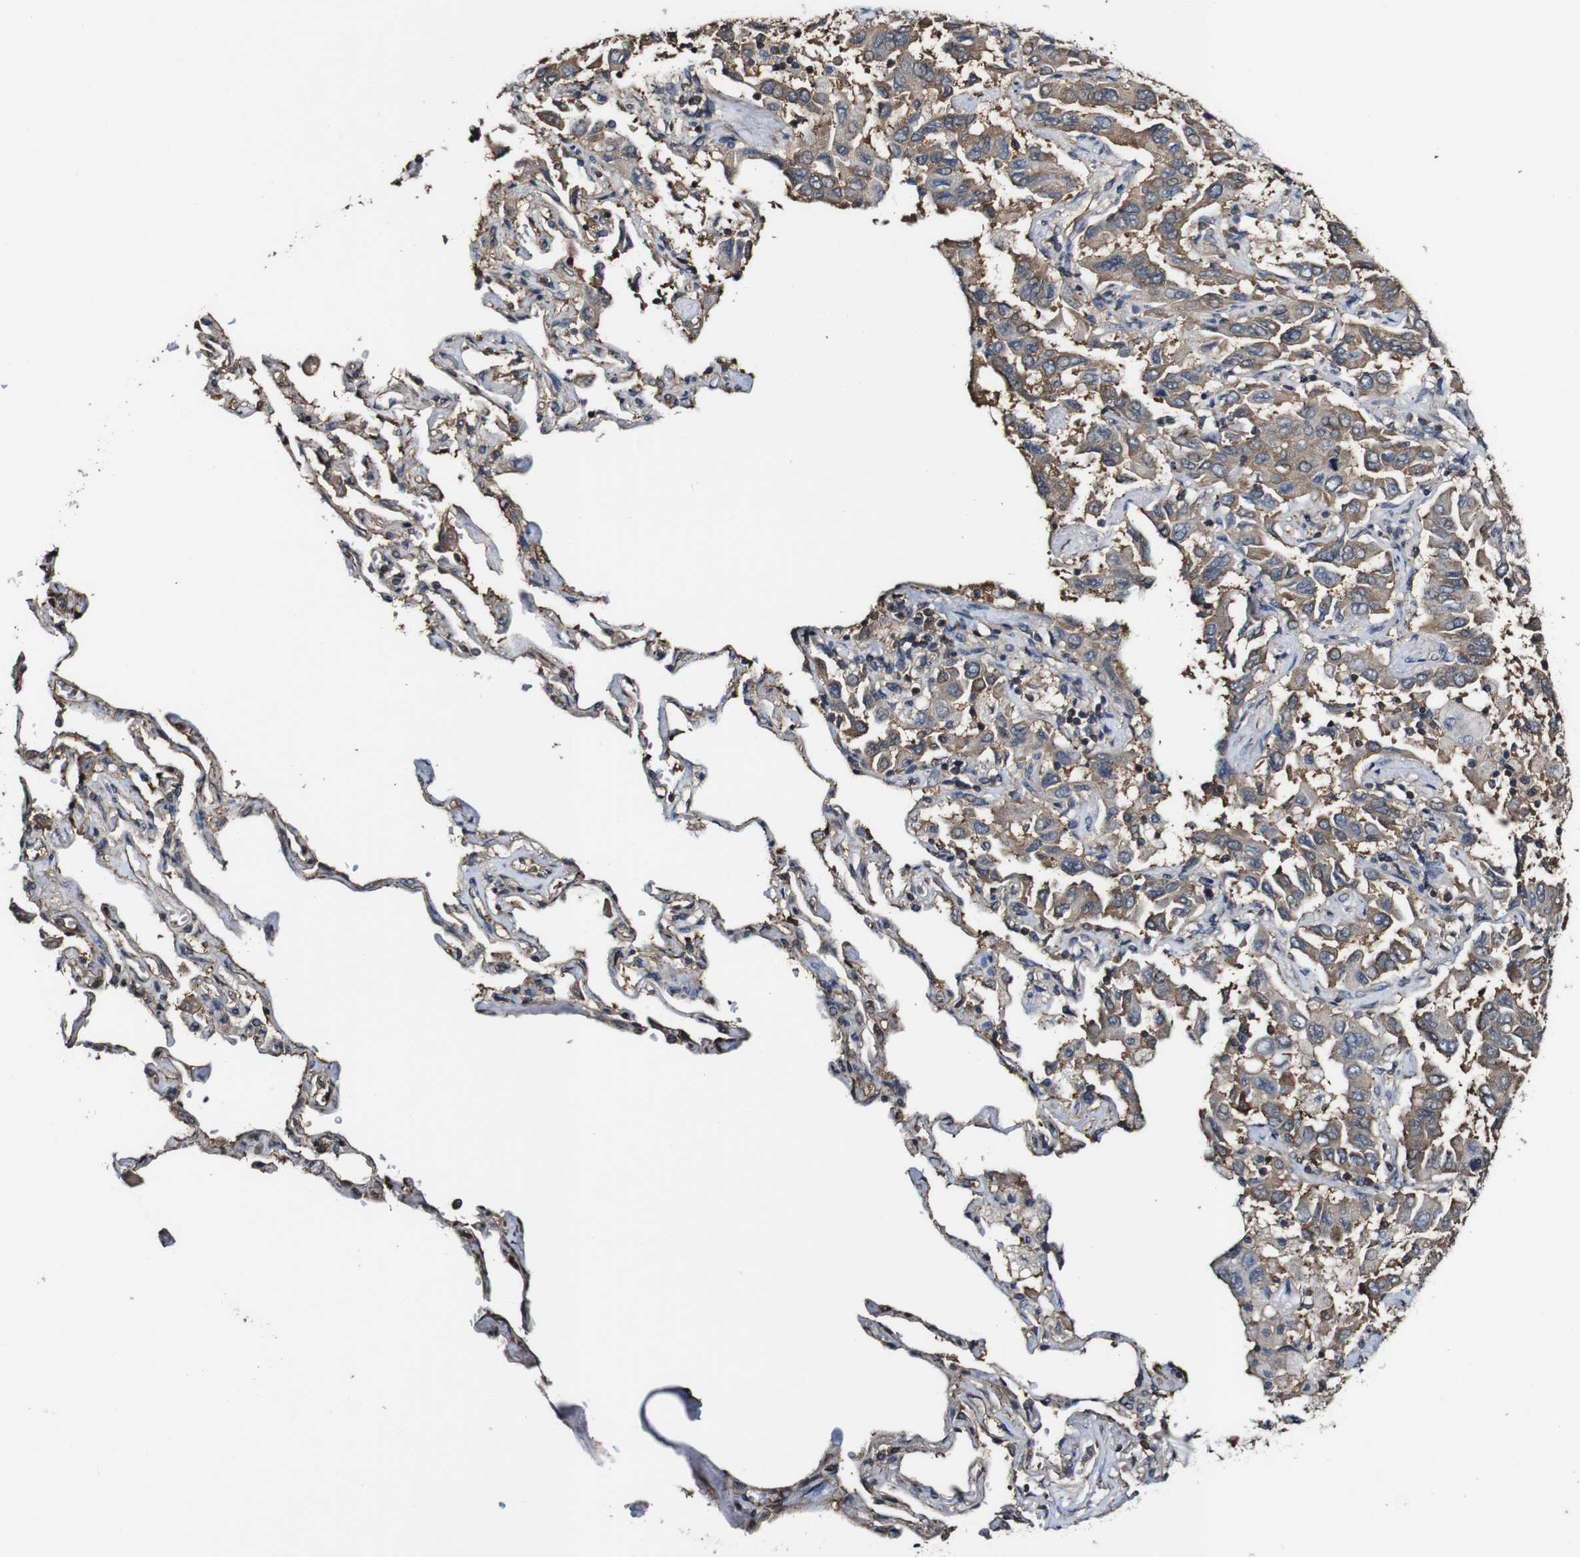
{"staining": {"intensity": "moderate", "quantity": ">75%", "location": "cytoplasmic/membranous"}, "tissue": "lung cancer", "cell_type": "Tumor cells", "image_type": "cancer", "snomed": [{"axis": "morphology", "description": "Adenocarcinoma, NOS"}, {"axis": "topography", "description": "Lung"}], "caption": "This histopathology image displays lung cancer (adenocarcinoma) stained with immunohistochemistry to label a protein in brown. The cytoplasmic/membranous of tumor cells show moderate positivity for the protein. Nuclei are counter-stained blue.", "gene": "PTPRR", "patient": {"sex": "male", "age": 64}}